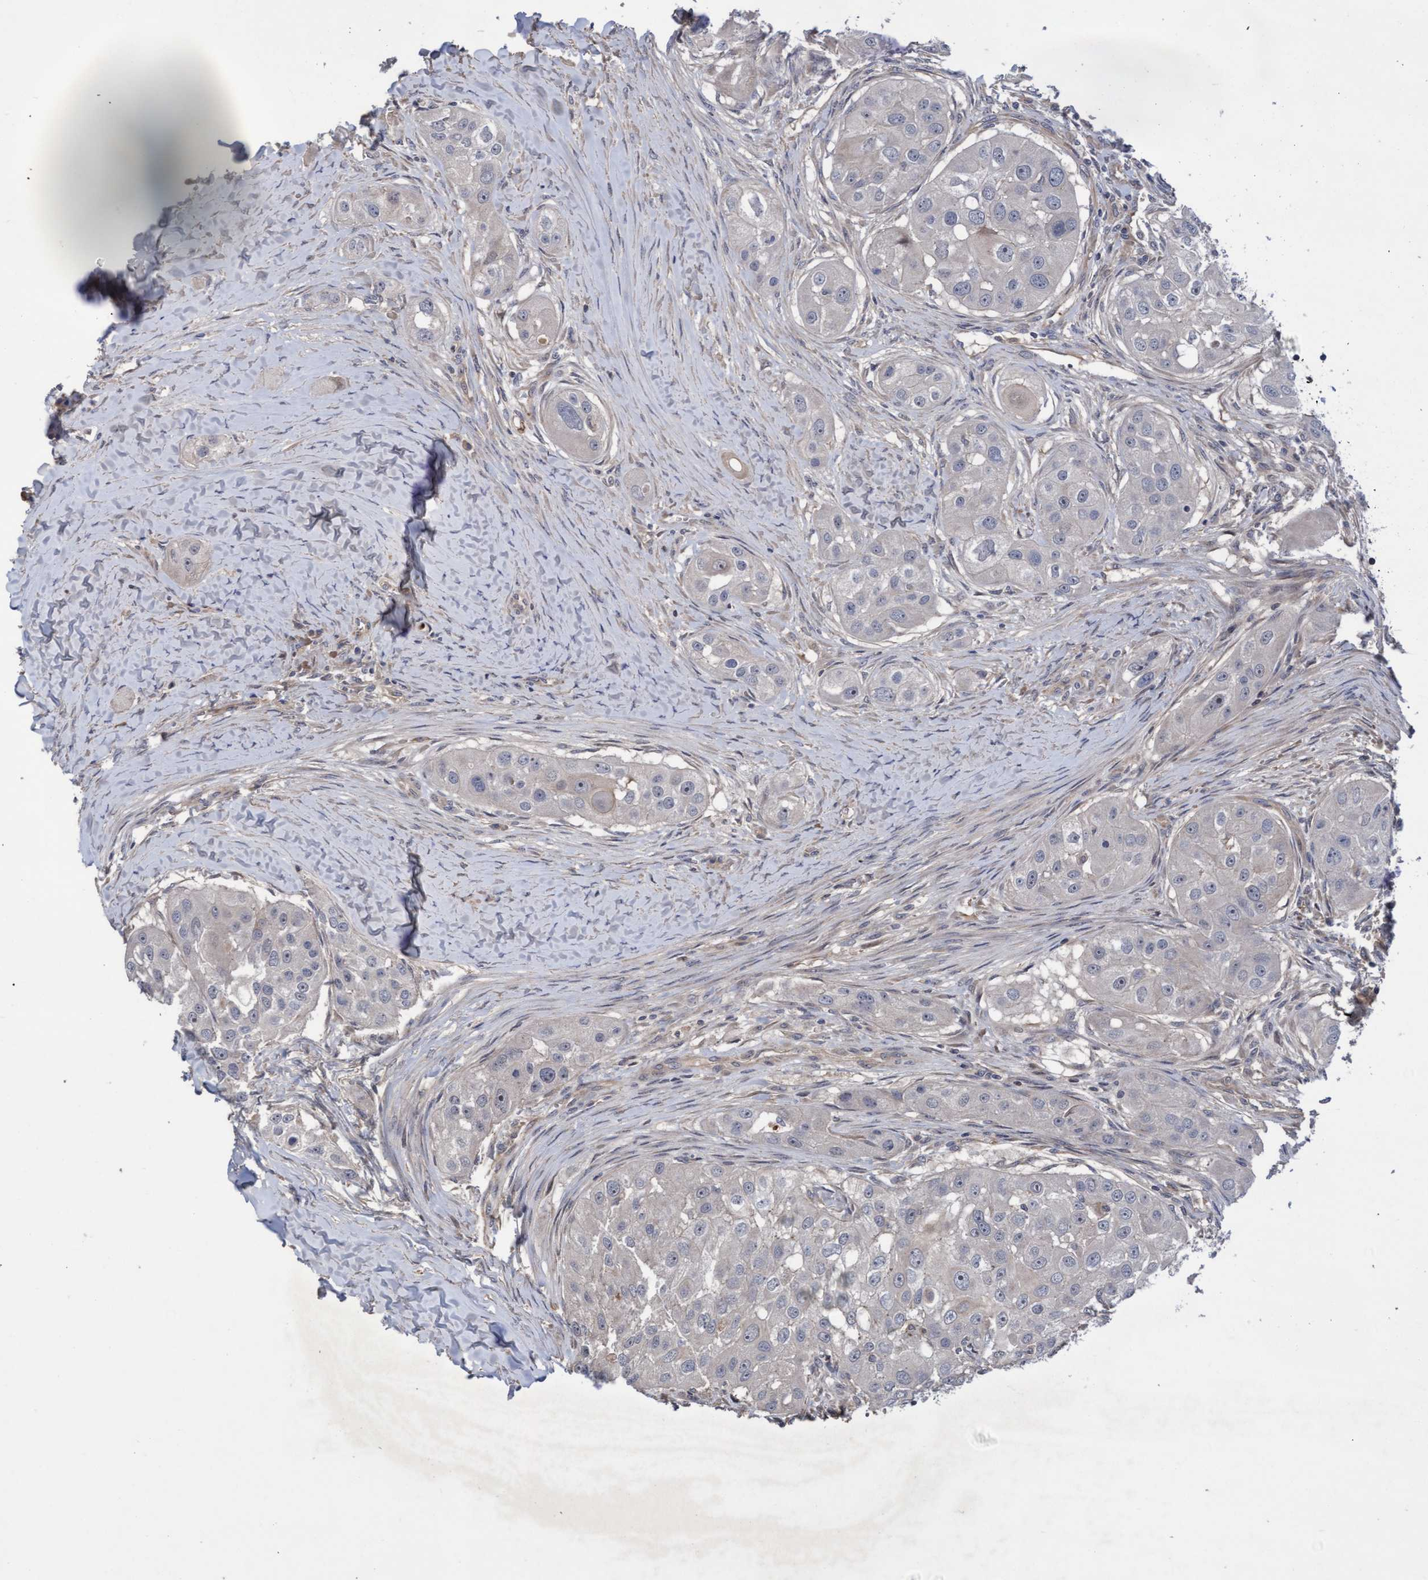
{"staining": {"intensity": "negative", "quantity": "none", "location": "none"}, "tissue": "head and neck cancer", "cell_type": "Tumor cells", "image_type": "cancer", "snomed": [{"axis": "morphology", "description": "Normal tissue, NOS"}, {"axis": "morphology", "description": "Squamous cell carcinoma, NOS"}, {"axis": "topography", "description": "Skeletal muscle"}, {"axis": "topography", "description": "Head-Neck"}], "caption": "Protein analysis of squamous cell carcinoma (head and neck) demonstrates no significant staining in tumor cells.", "gene": "COBL", "patient": {"sex": "male", "age": 51}}